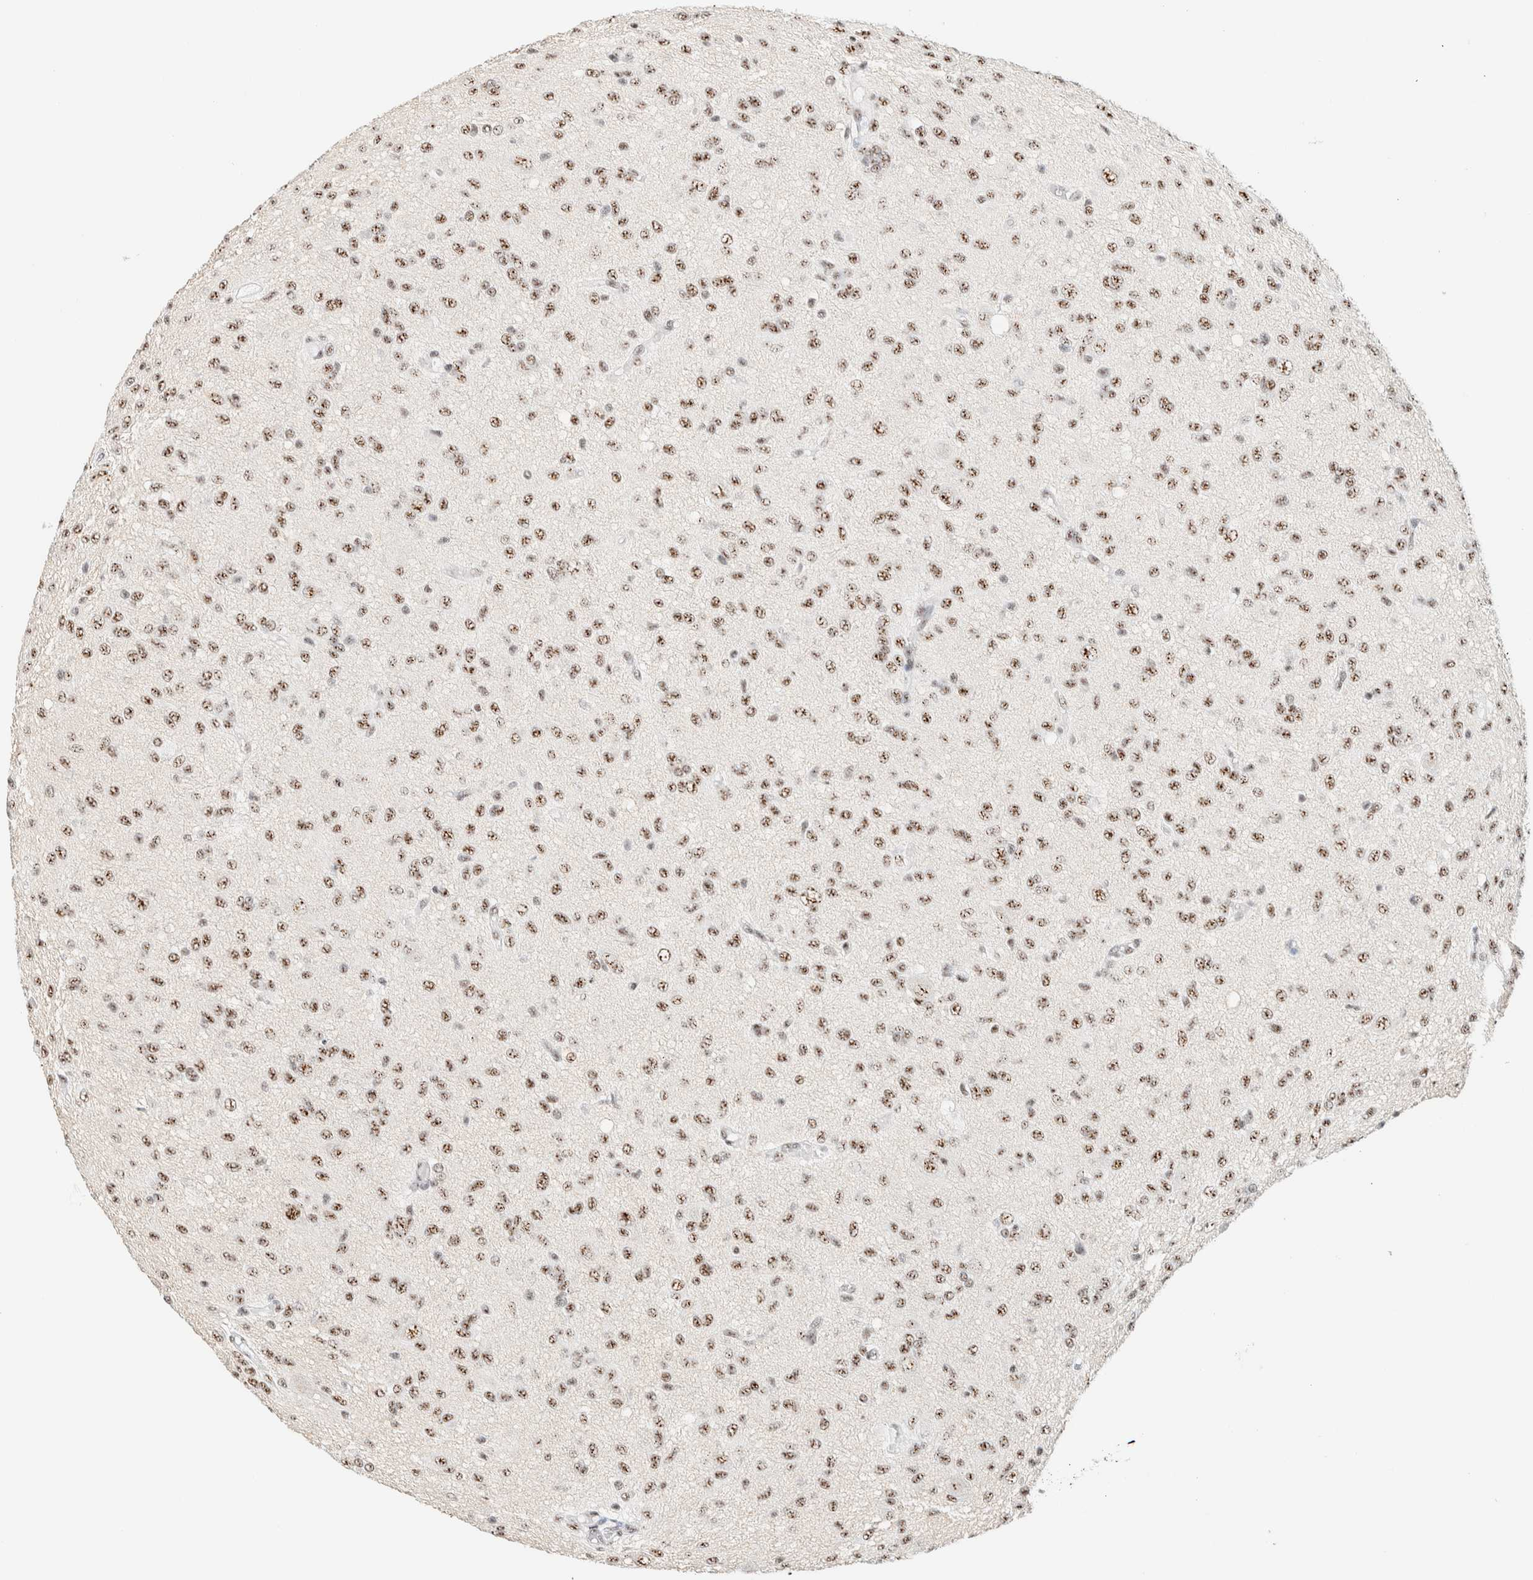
{"staining": {"intensity": "moderate", "quantity": ">75%", "location": "nuclear"}, "tissue": "glioma", "cell_type": "Tumor cells", "image_type": "cancer", "snomed": [{"axis": "morphology", "description": "Glioma, malignant, High grade"}, {"axis": "topography", "description": "Brain"}], "caption": "Protein staining reveals moderate nuclear expression in about >75% of tumor cells in malignant glioma (high-grade). (DAB (3,3'-diaminobenzidine) = brown stain, brightfield microscopy at high magnification).", "gene": "SON", "patient": {"sex": "female", "age": 59}}